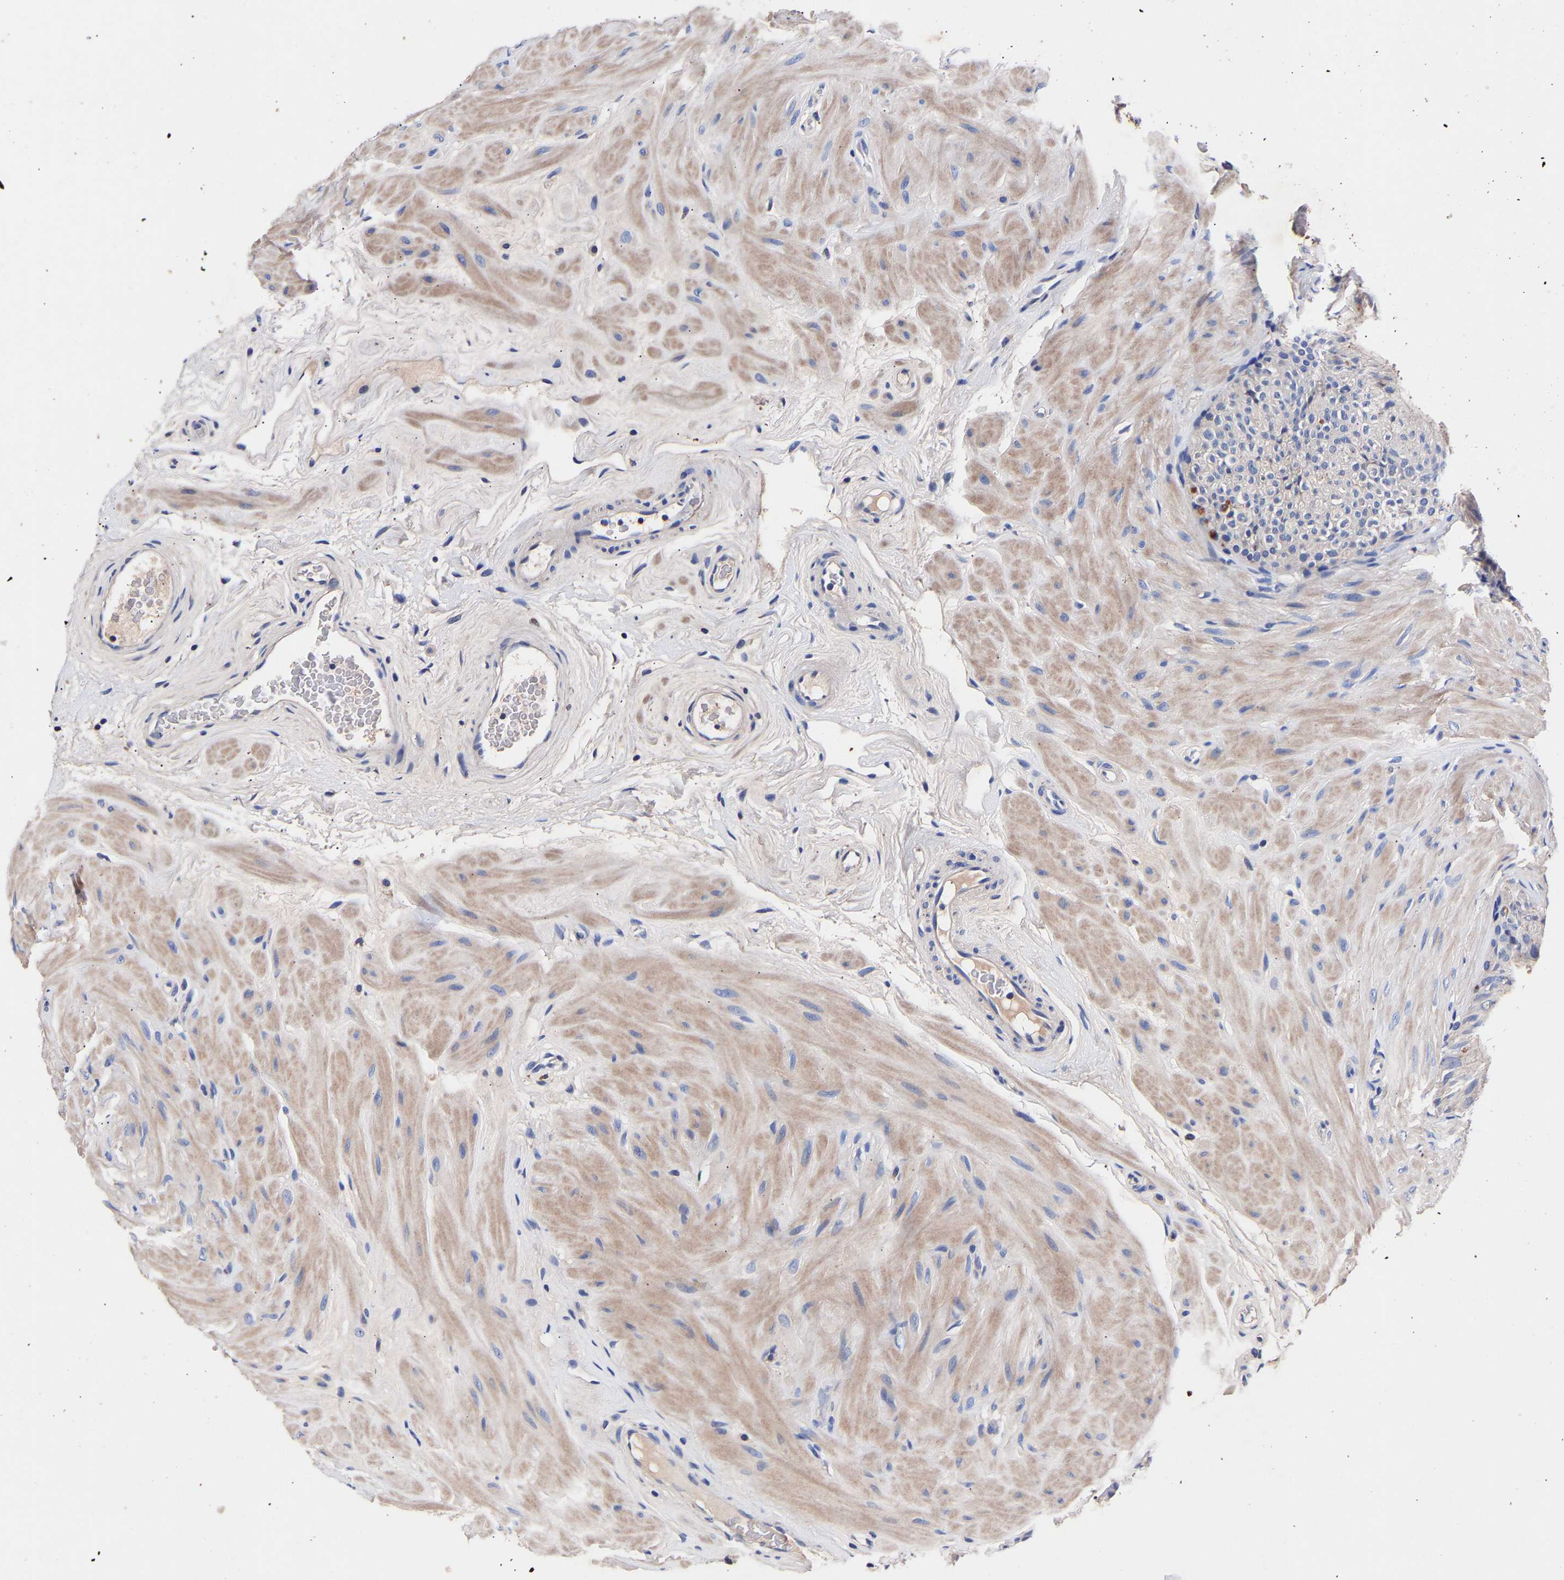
{"staining": {"intensity": "negative", "quantity": "none", "location": "none"}, "tissue": "epididymis", "cell_type": "Glandular cells", "image_type": "normal", "snomed": [{"axis": "morphology", "description": "Normal tissue, NOS"}, {"axis": "topography", "description": "Epididymis"}], "caption": "An IHC micrograph of normal epididymis is shown. There is no staining in glandular cells of epididymis. The staining was performed using DAB to visualize the protein expression in brown, while the nuclei were stained in blue with hematoxylin (Magnification: 20x).", "gene": "SEM1", "patient": {"sex": "male", "age": 34}}